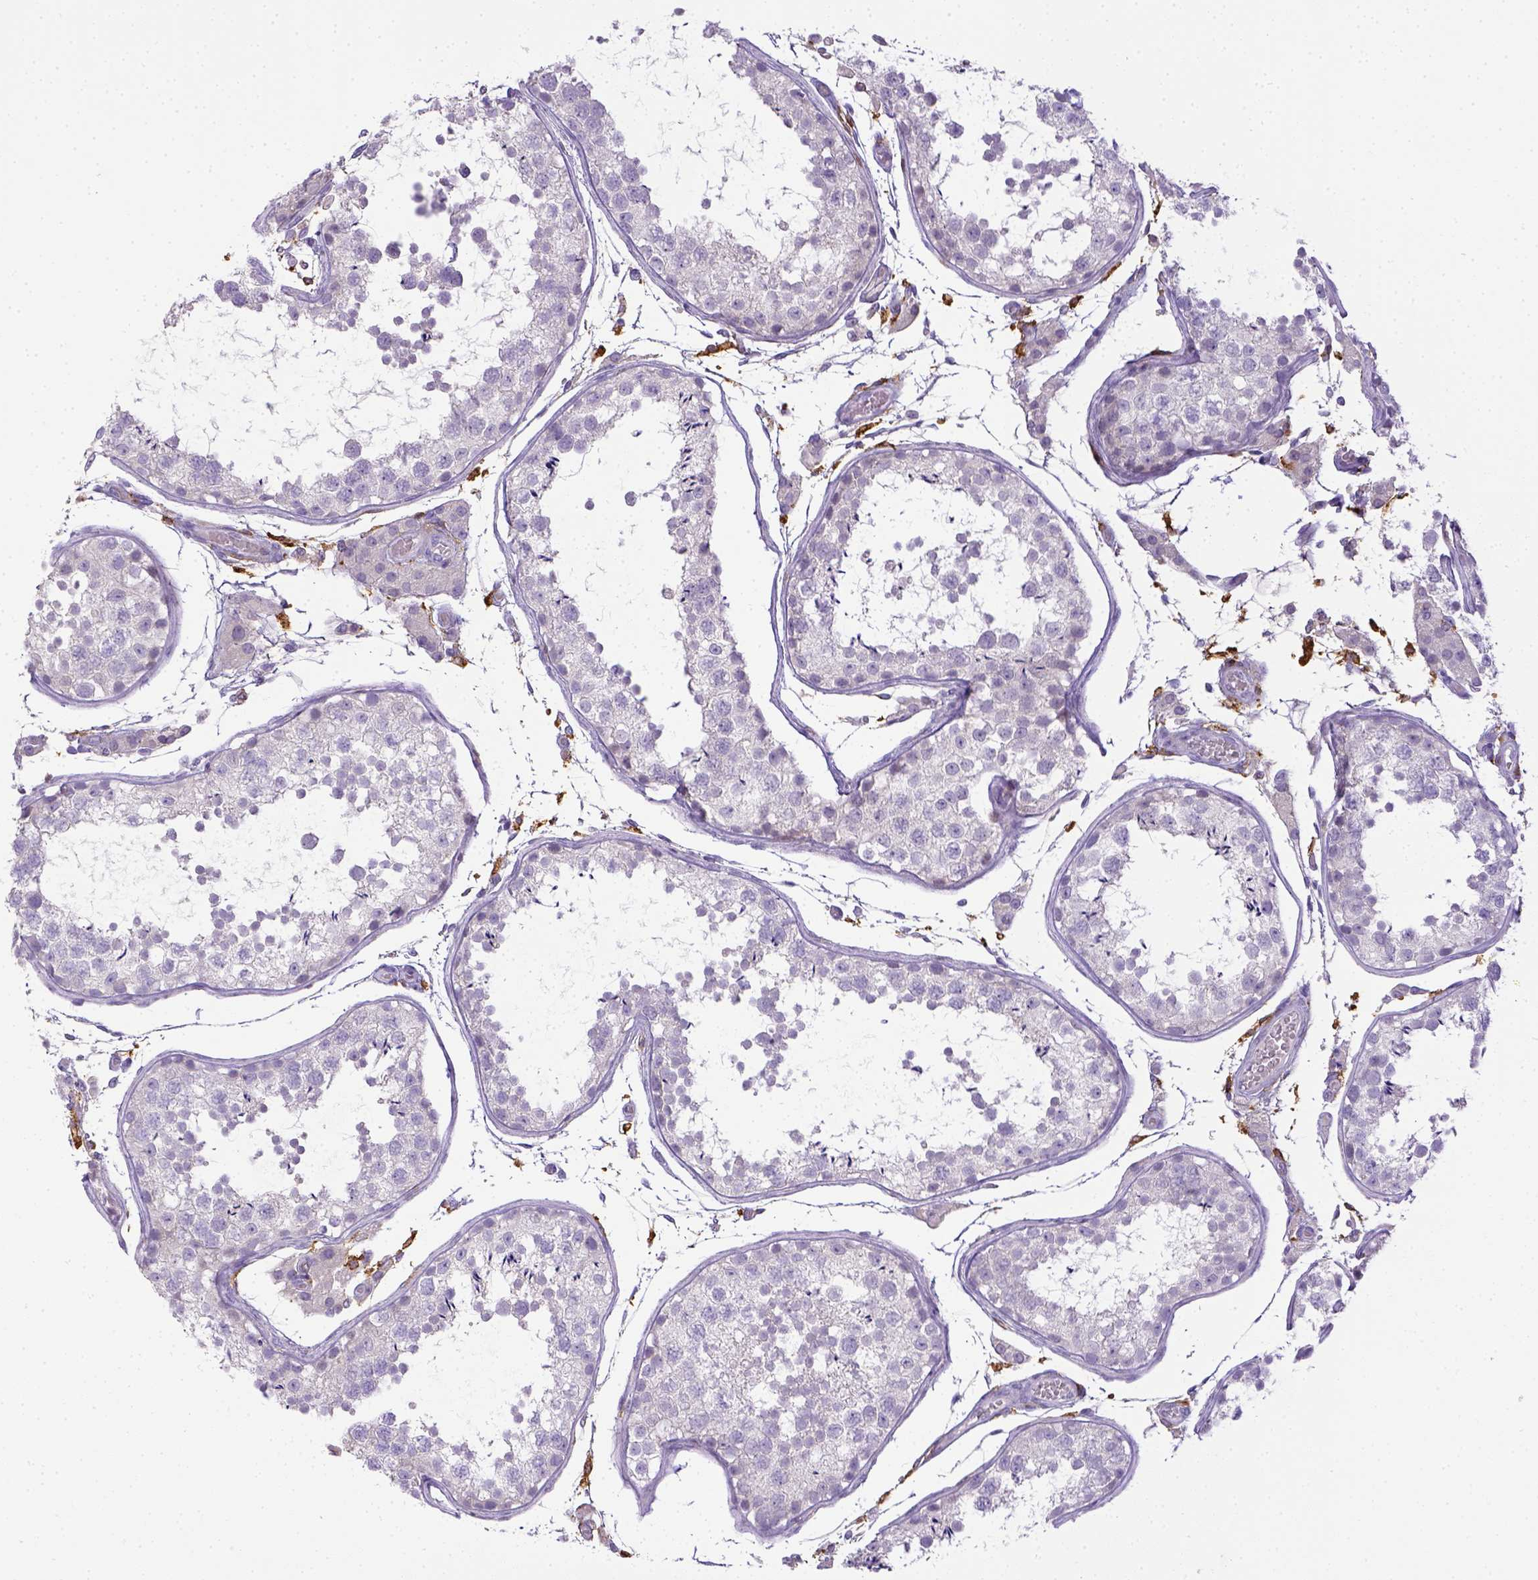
{"staining": {"intensity": "negative", "quantity": "none", "location": "none"}, "tissue": "testis", "cell_type": "Cells in seminiferous ducts", "image_type": "normal", "snomed": [{"axis": "morphology", "description": "Normal tissue, NOS"}, {"axis": "topography", "description": "Testis"}], "caption": "Cells in seminiferous ducts show no significant positivity in unremarkable testis. (IHC, brightfield microscopy, high magnification).", "gene": "ITGAM", "patient": {"sex": "male", "age": 29}}